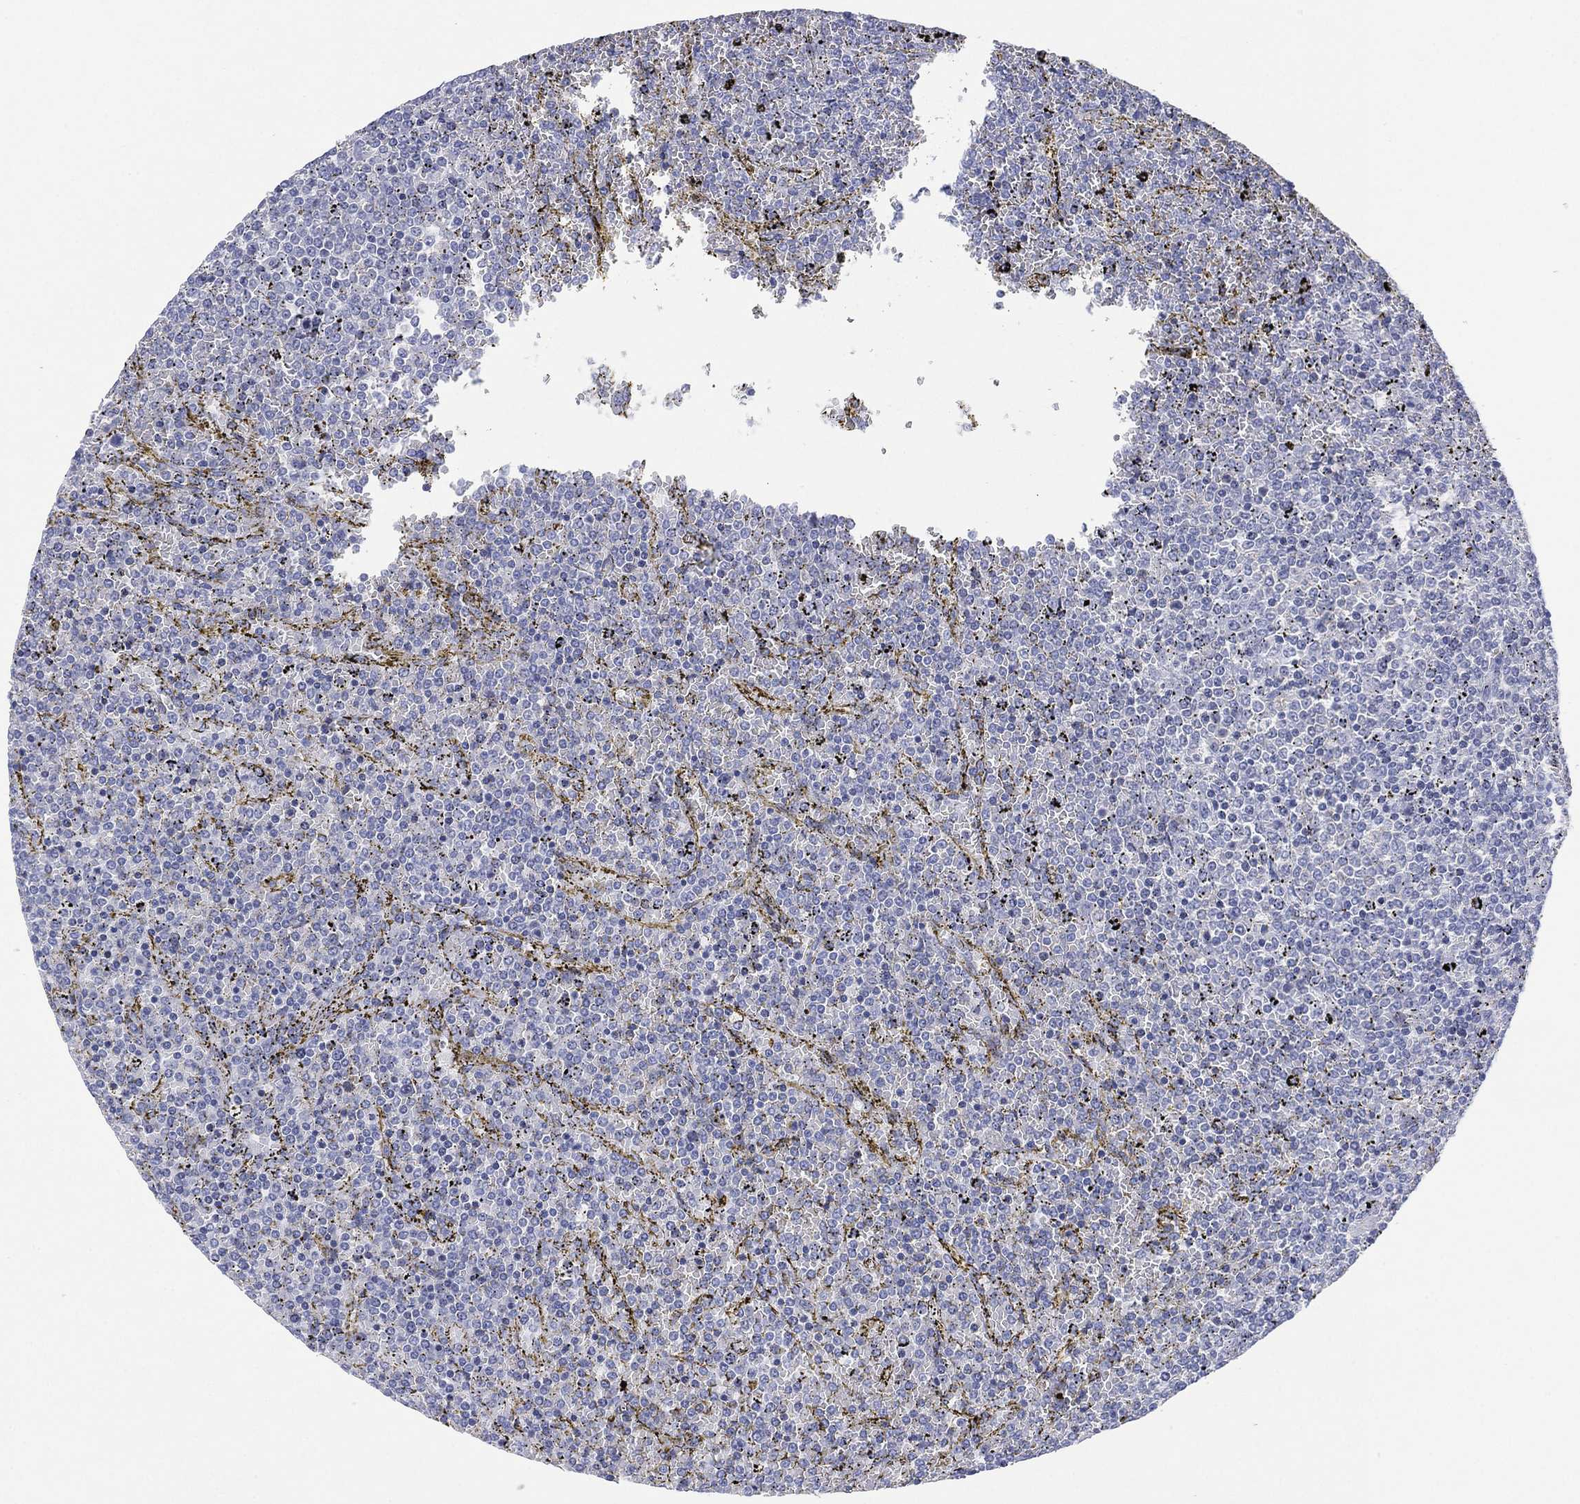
{"staining": {"intensity": "negative", "quantity": "none", "location": "none"}, "tissue": "lymphoma", "cell_type": "Tumor cells", "image_type": "cancer", "snomed": [{"axis": "morphology", "description": "Malignant lymphoma, non-Hodgkin's type, Low grade"}, {"axis": "topography", "description": "Spleen"}], "caption": "There is no significant positivity in tumor cells of lymphoma. The staining was performed using DAB (3,3'-diaminobenzidine) to visualize the protein expression in brown, while the nuclei were stained in blue with hematoxylin (Magnification: 20x).", "gene": "SEPTIN1", "patient": {"sex": "female", "age": 77}}